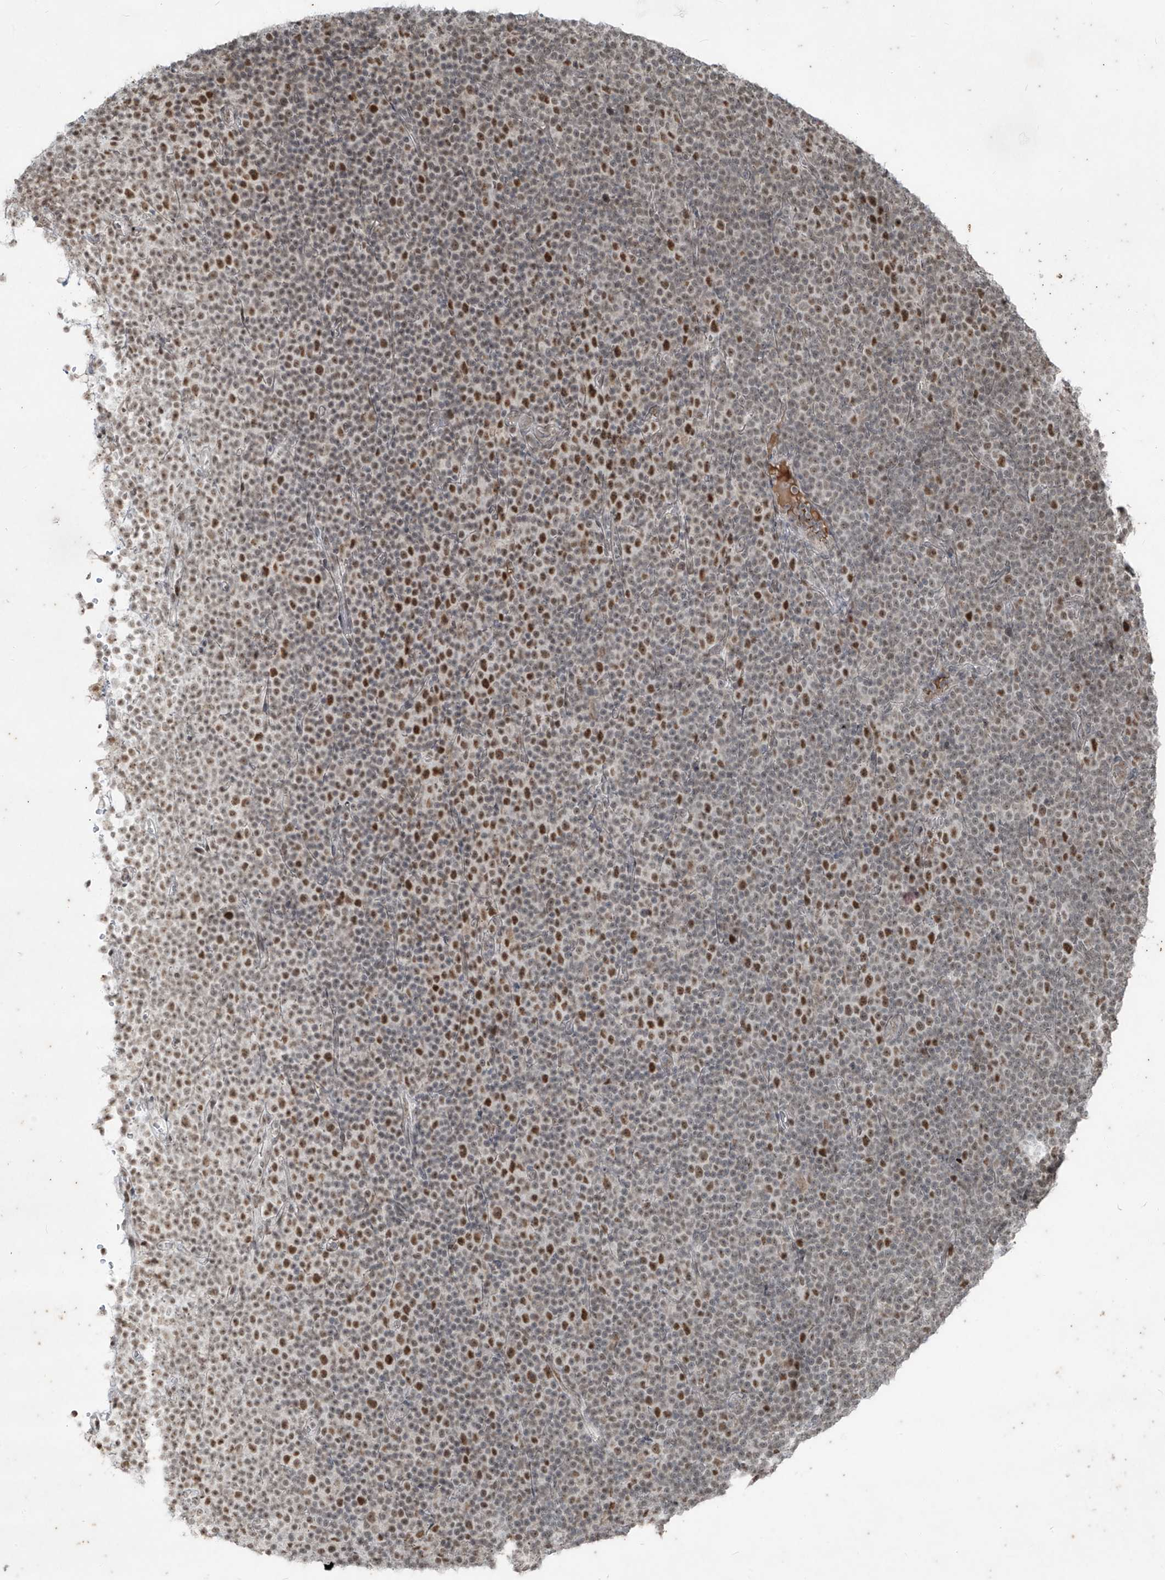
{"staining": {"intensity": "strong", "quantity": "25%-75%", "location": "nuclear"}, "tissue": "lymphoma", "cell_type": "Tumor cells", "image_type": "cancer", "snomed": [{"axis": "morphology", "description": "Malignant lymphoma, non-Hodgkin's type, Low grade"}, {"axis": "topography", "description": "Lymph node"}], "caption": "This micrograph shows lymphoma stained with immunohistochemistry to label a protein in brown. The nuclear of tumor cells show strong positivity for the protein. Nuclei are counter-stained blue.", "gene": "ZNF354B", "patient": {"sex": "female", "age": 67}}